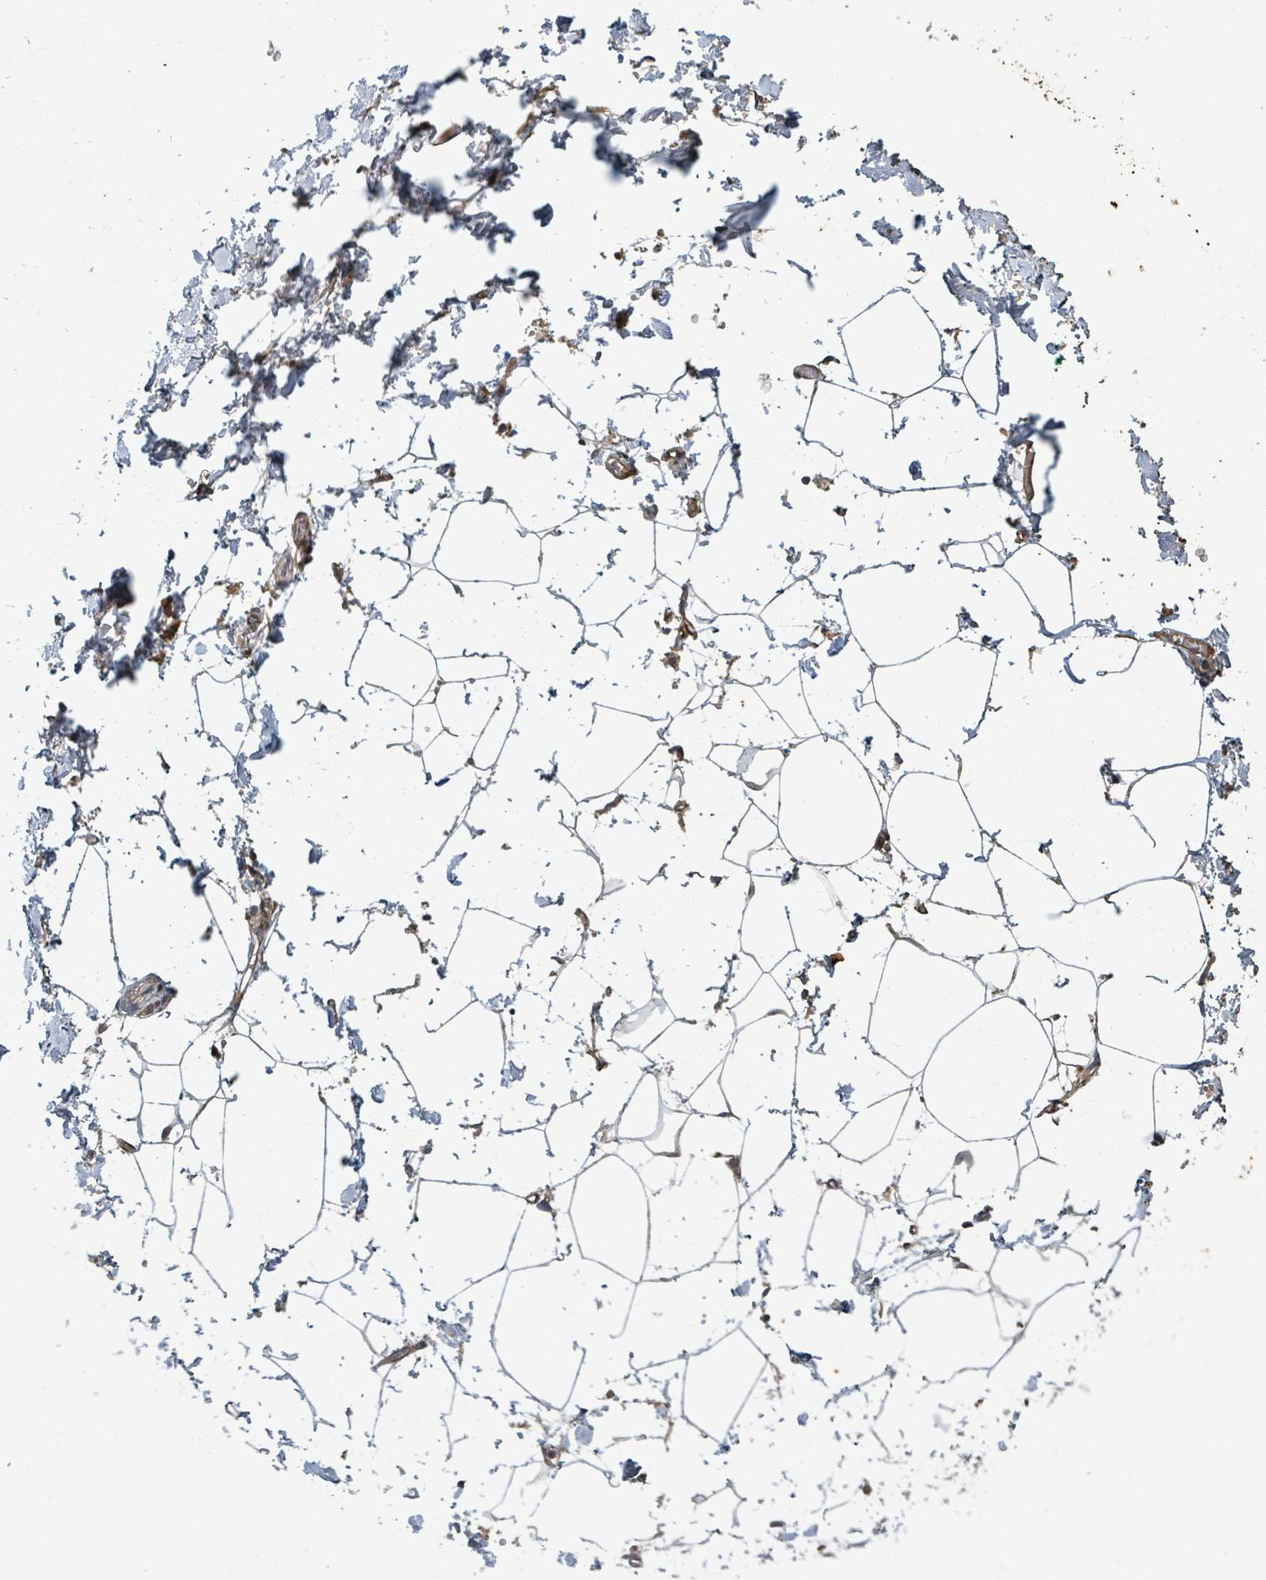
{"staining": {"intensity": "moderate", "quantity": ">75%", "location": "cytoplasmic/membranous"}, "tissue": "adipose tissue", "cell_type": "Adipocytes", "image_type": "normal", "snomed": [{"axis": "morphology", "description": "Normal tissue, NOS"}, {"axis": "topography", "description": "Prostate"}, {"axis": "topography", "description": "Peripheral nerve tissue"}], "caption": "Adipose tissue was stained to show a protein in brown. There is medium levels of moderate cytoplasmic/membranous positivity in about >75% of adipocytes. The protein of interest is shown in brown color, while the nuclei are stained blue.", "gene": "DPM1", "patient": {"sex": "male", "age": 55}}